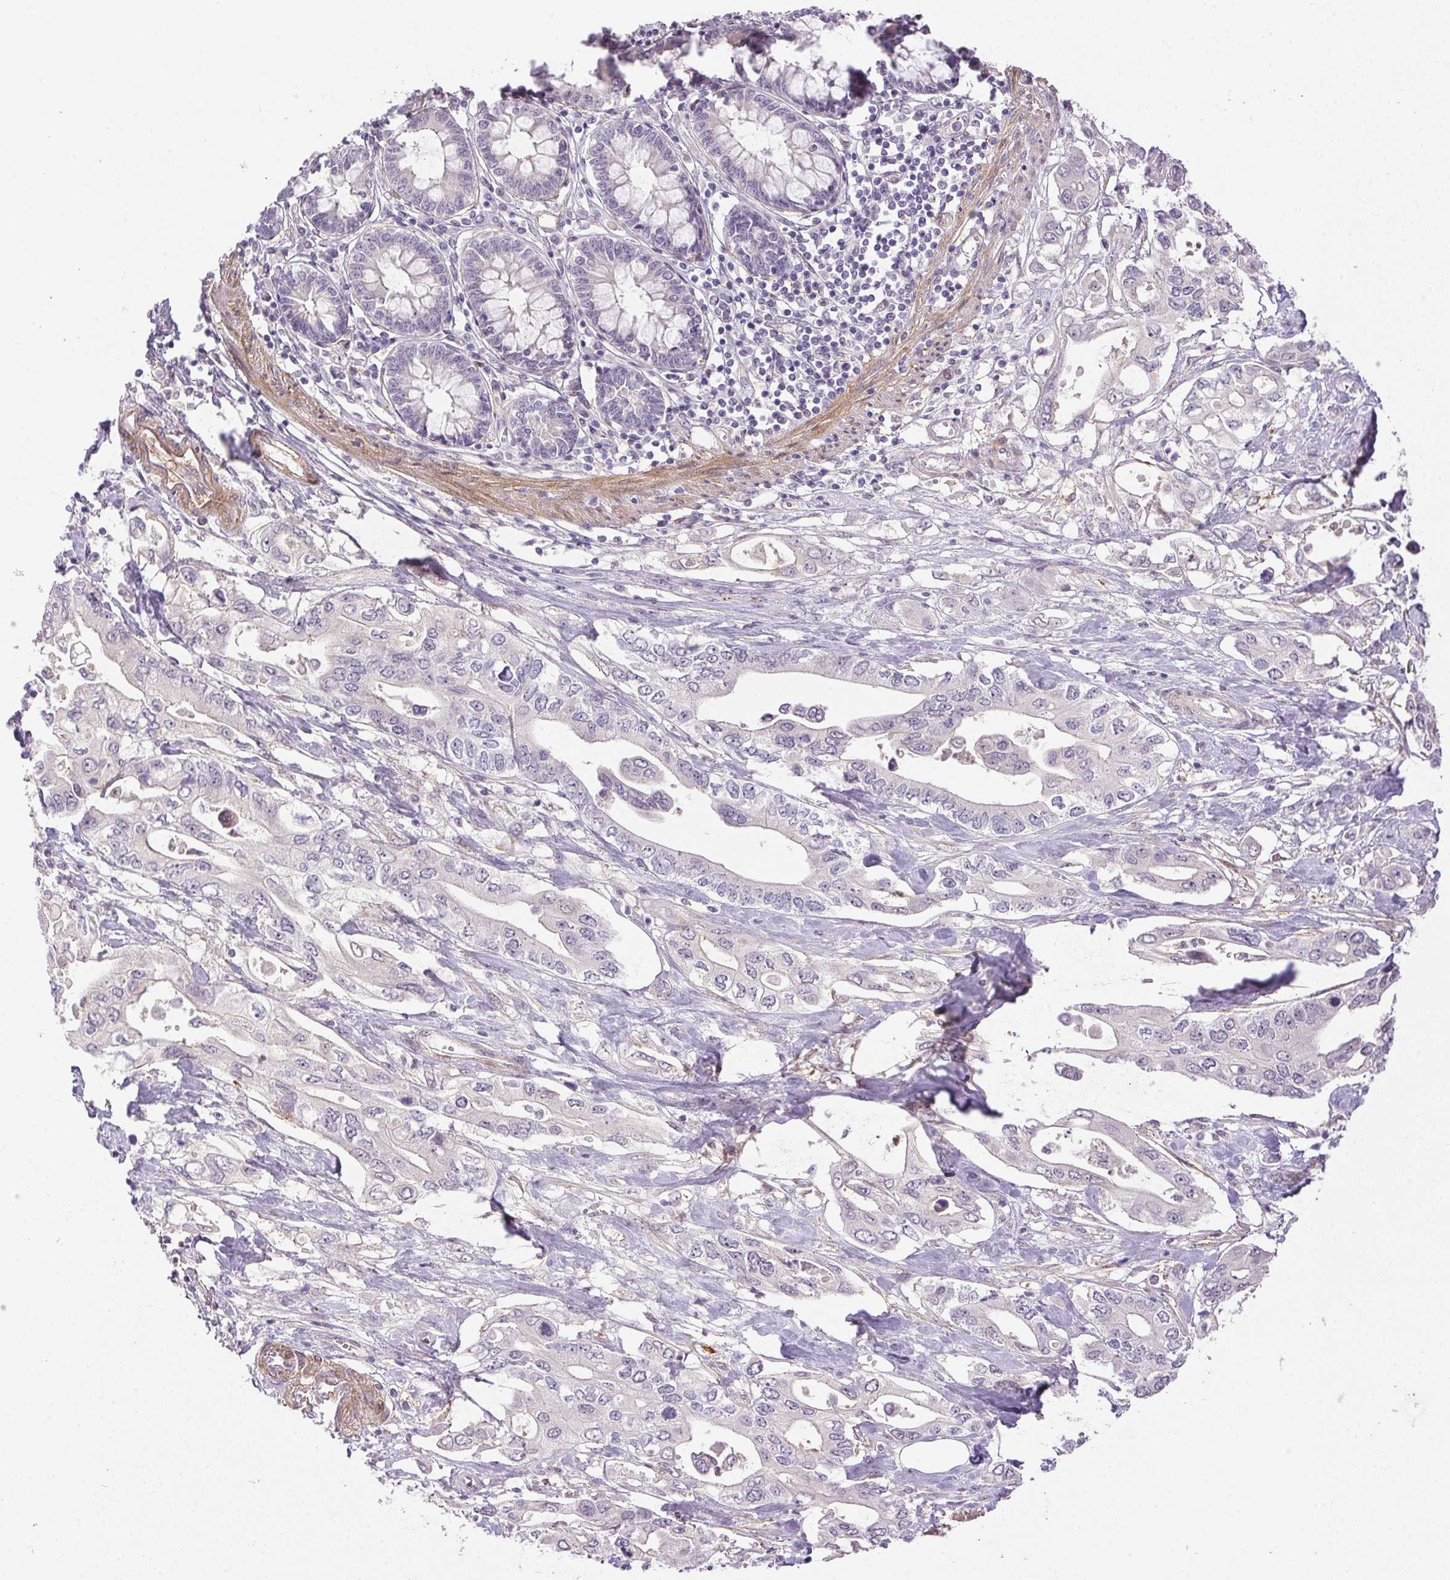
{"staining": {"intensity": "negative", "quantity": "none", "location": "none"}, "tissue": "pancreatic cancer", "cell_type": "Tumor cells", "image_type": "cancer", "snomed": [{"axis": "morphology", "description": "Adenocarcinoma, NOS"}, {"axis": "topography", "description": "Pancreas"}], "caption": "Protein analysis of pancreatic cancer (adenocarcinoma) displays no significant positivity in tumor cells.", "gene": "PRL", "patient": {"sex": "female", "age": 63}}